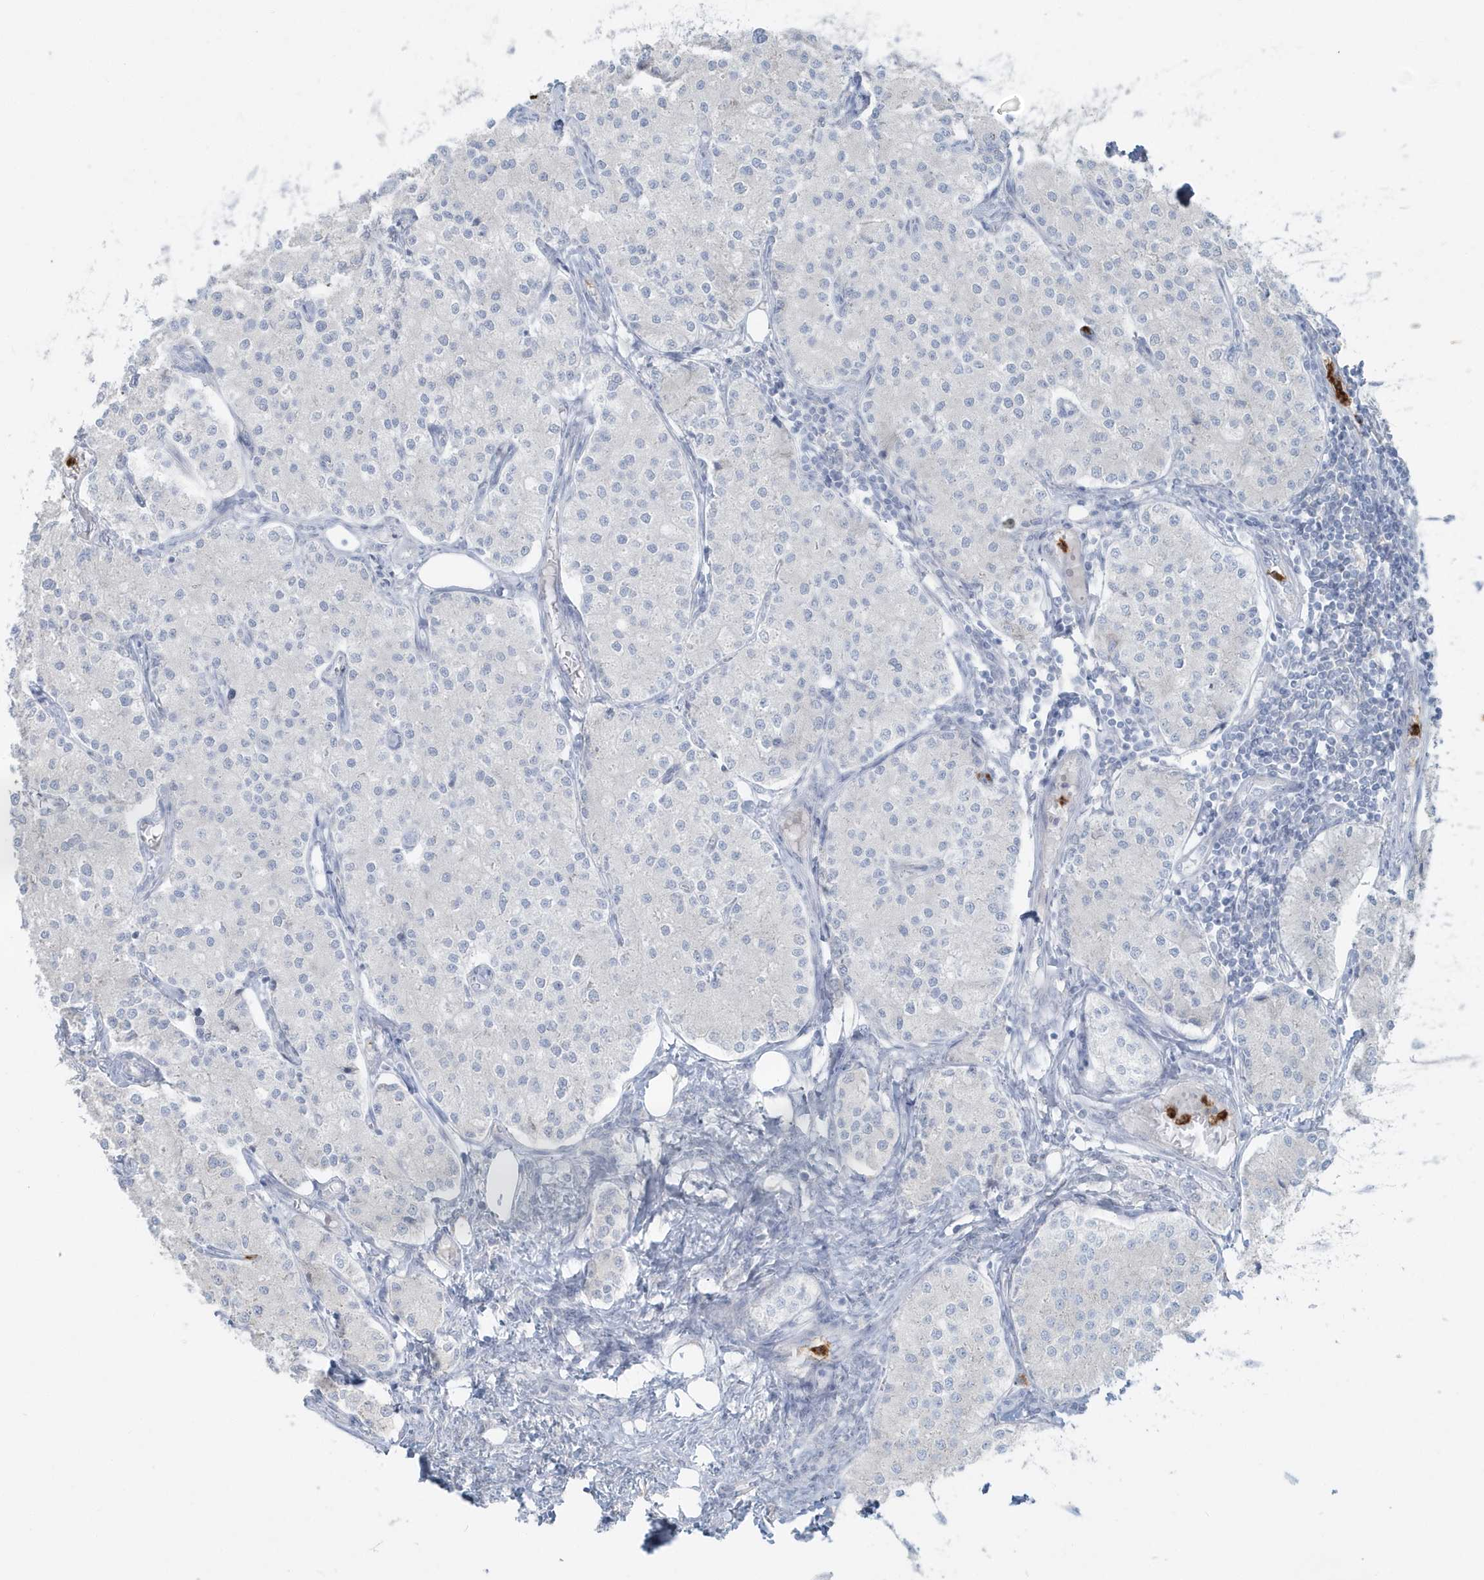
{"staining": {"intensity": "negative", "quantity": "none", "location": "none"}, "tissue": "carcinoid", "cell_type": "Tumor cells", "image_type": "cancer", "snomed": [{"axis": "morphology", "description": "Carcinoid, malignant, NOS"}, {"axis": "topography", "description": "Colon"}], "caption": "Immunohistochemical staining of carcinoid (malignant) displays no significant positivity in tumor cells.", "gene": "CCNJ", "patient": {"sex": "female", "age": 52}}